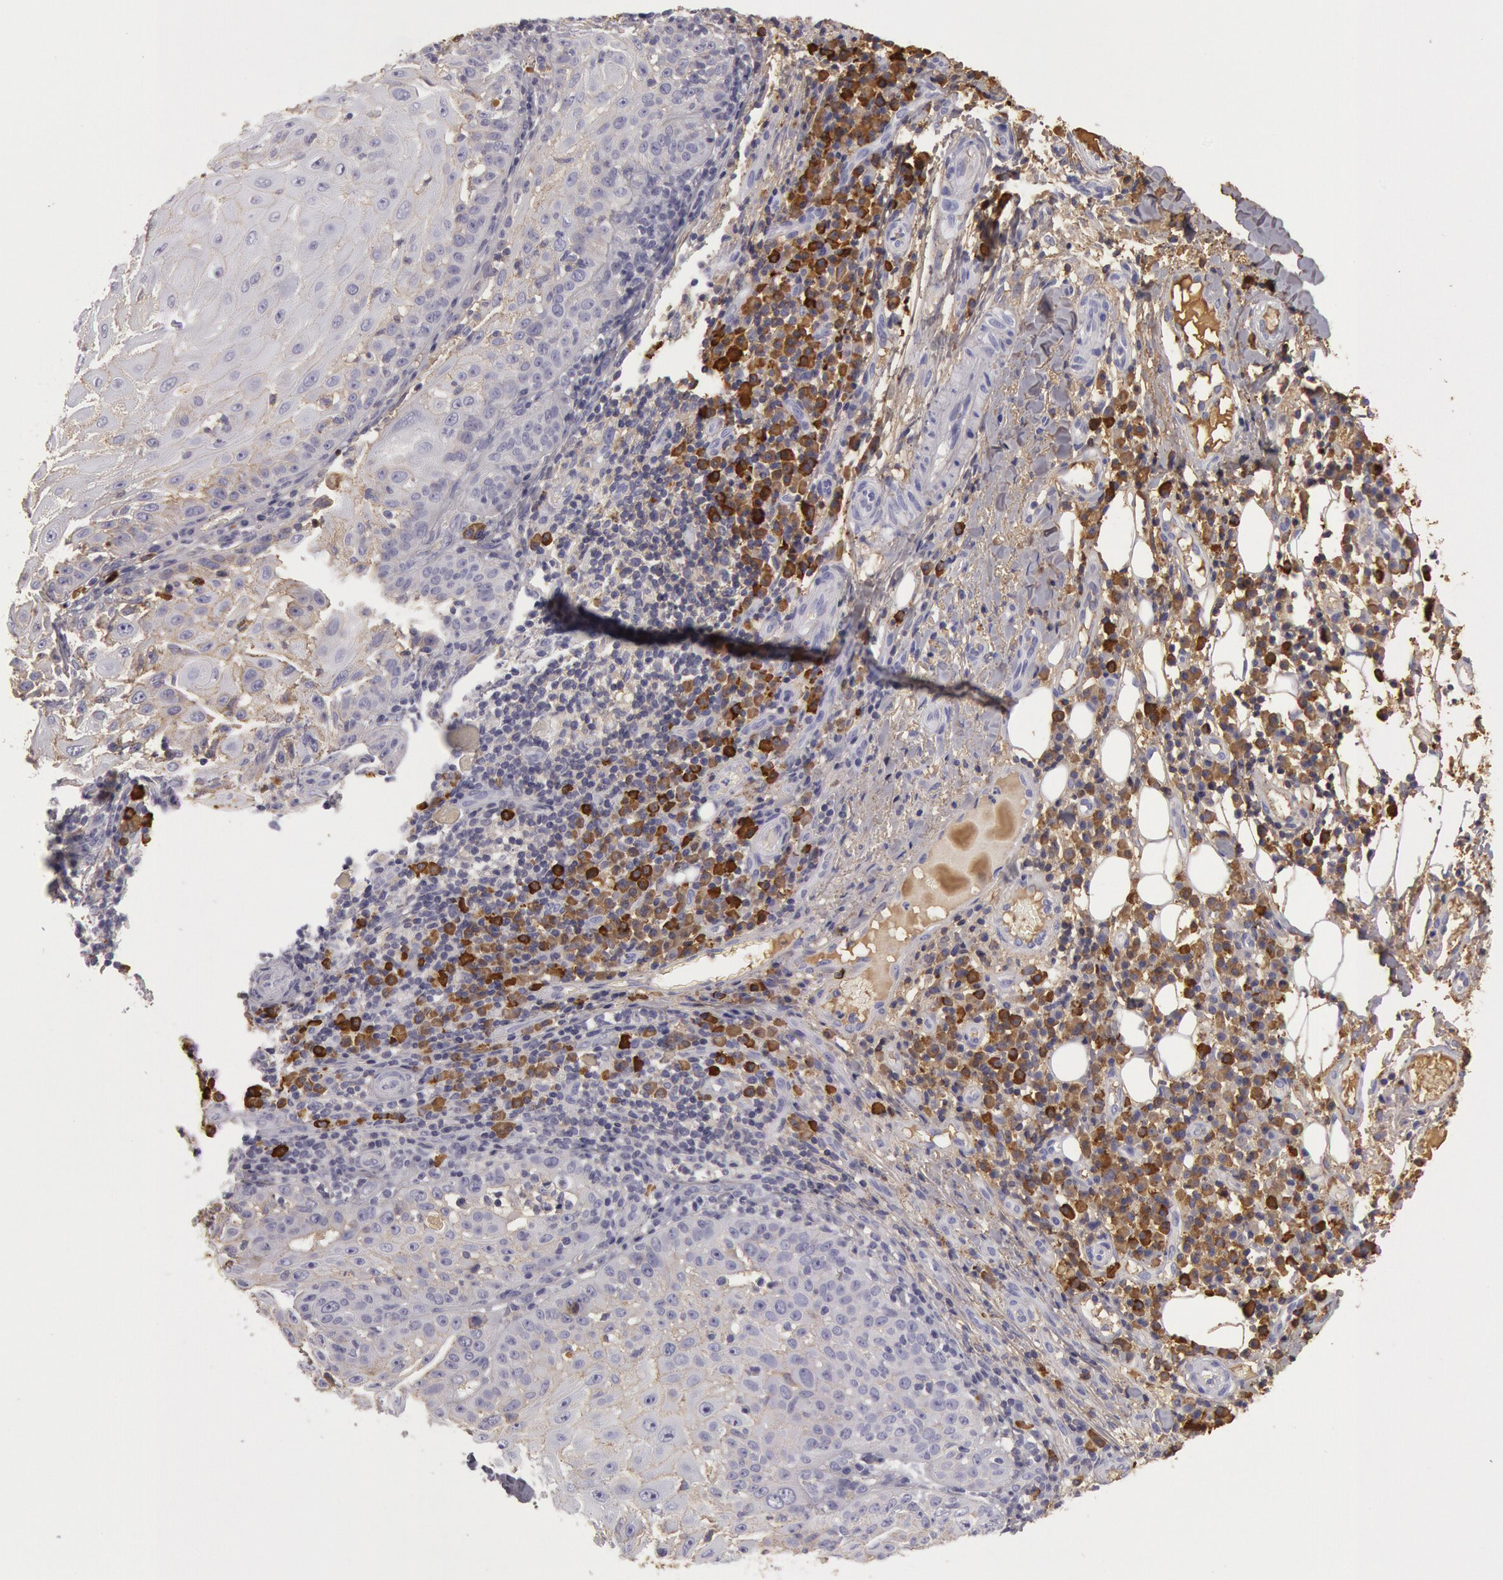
{"staining": {"intensity": "weak", "quantity": "<25%", "location": "cytoplasmic/membranous"}, "tissue": "skin cancer", "cell_type": "Tumor cells", "image_type": "cancer", "snomed": [{"axis": "morphology", "description": "Squamous cell carcinoma, NOS"}, {"axis": "topography", "description": "Skin"}], "caption": "Tumor cells are negative for brown protein staining in squamous cell carcinoma (skin).", "gene": "IGHG1", "patient": {"sex": "female", "age": 89}}